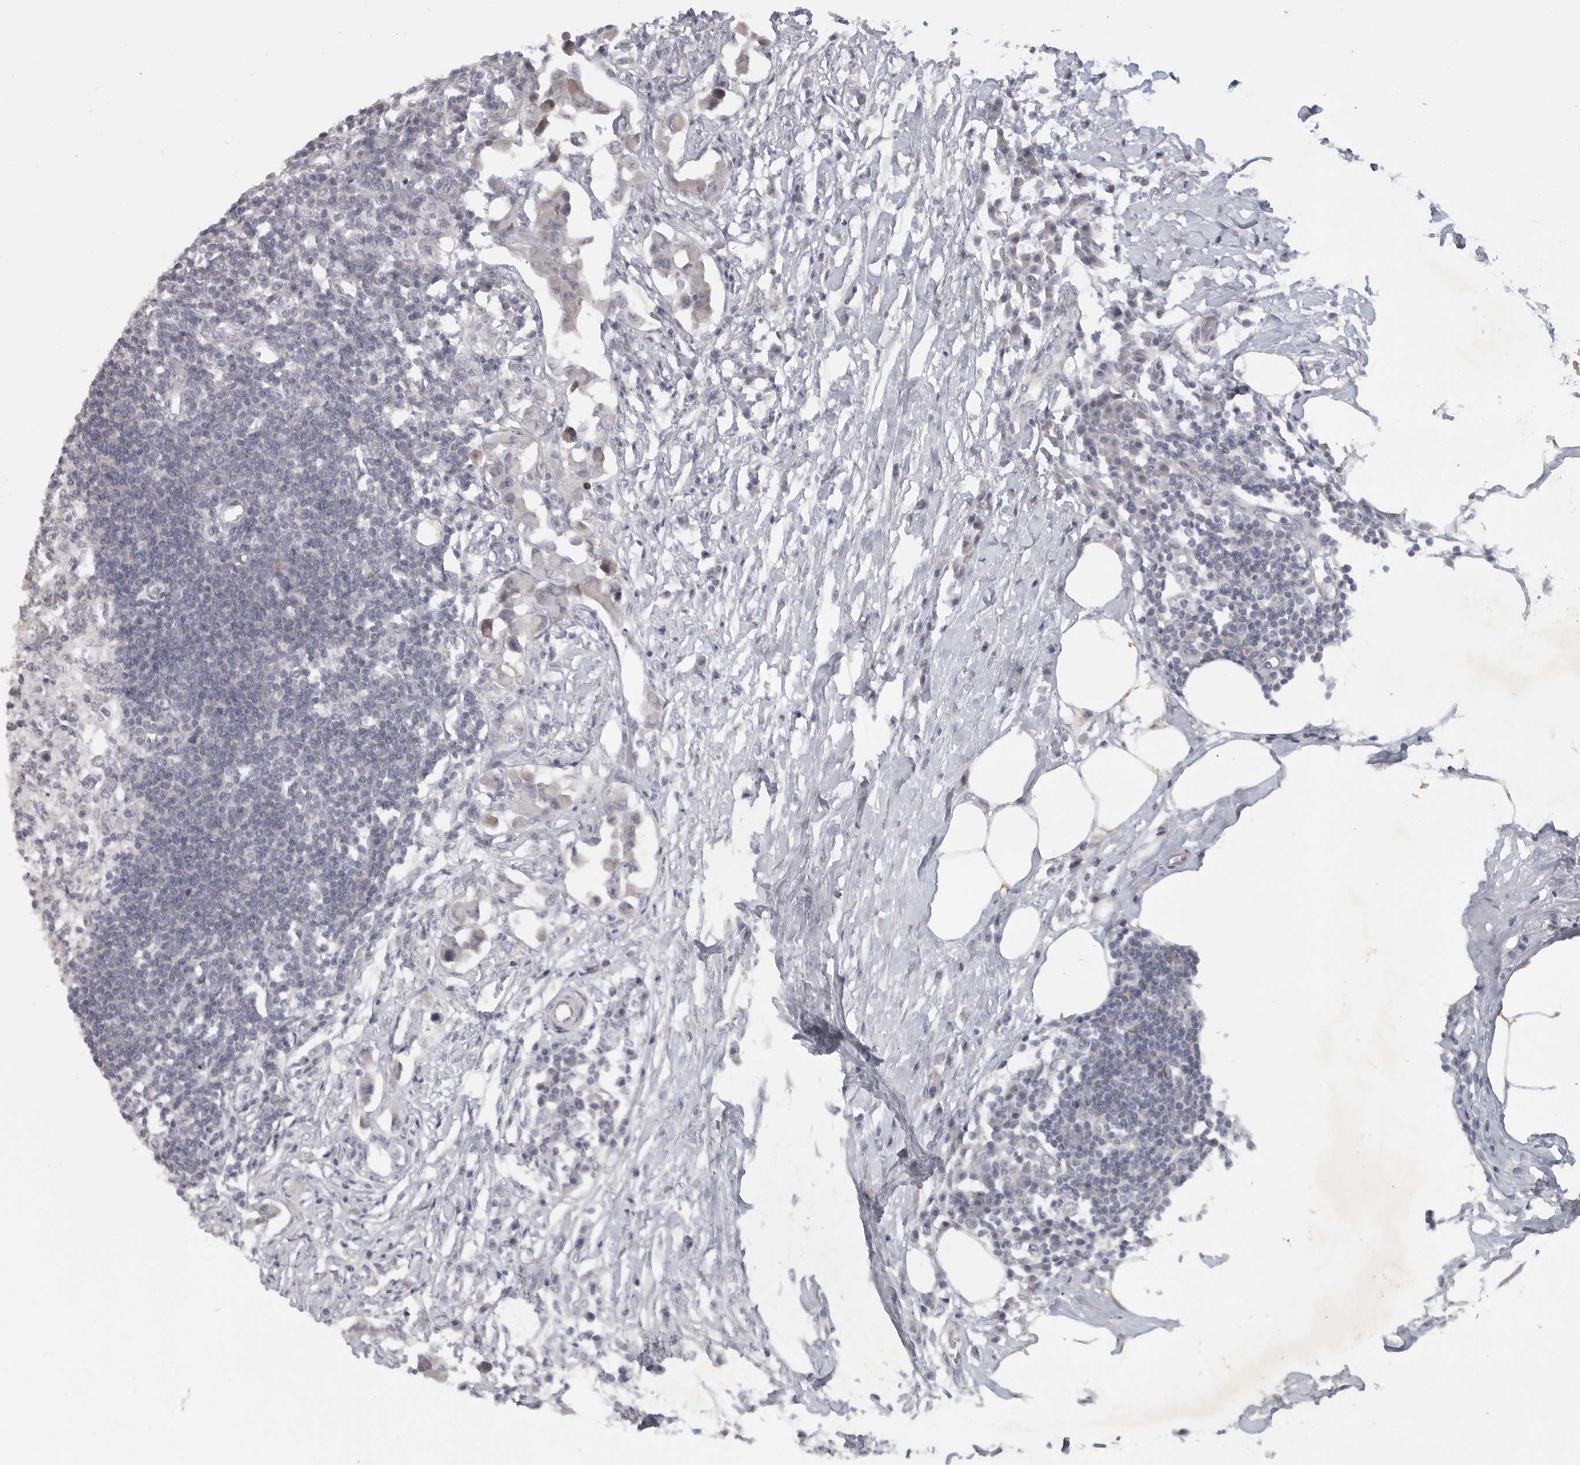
{"staining": {"intensity": "negative", "quantity": "none", "location": "none"}, "tissue": "lymph node", "cell_type": "Germinal center cells", "image_type": "normal", "snomed": [{"axis": "morphology", "description": "Normal tissue, NOS"}, {"axis": "morphology", "description": "Malignant melanoma, Metastatic site"}, {"axis": "topography", "description": "Lymph node"}], "caption": "This is a image of IHC staining of normal lymph node, which shows no expression in germinal center cells.", "gene": "TNR", "patient": {"sex": "male", "age": 41}}